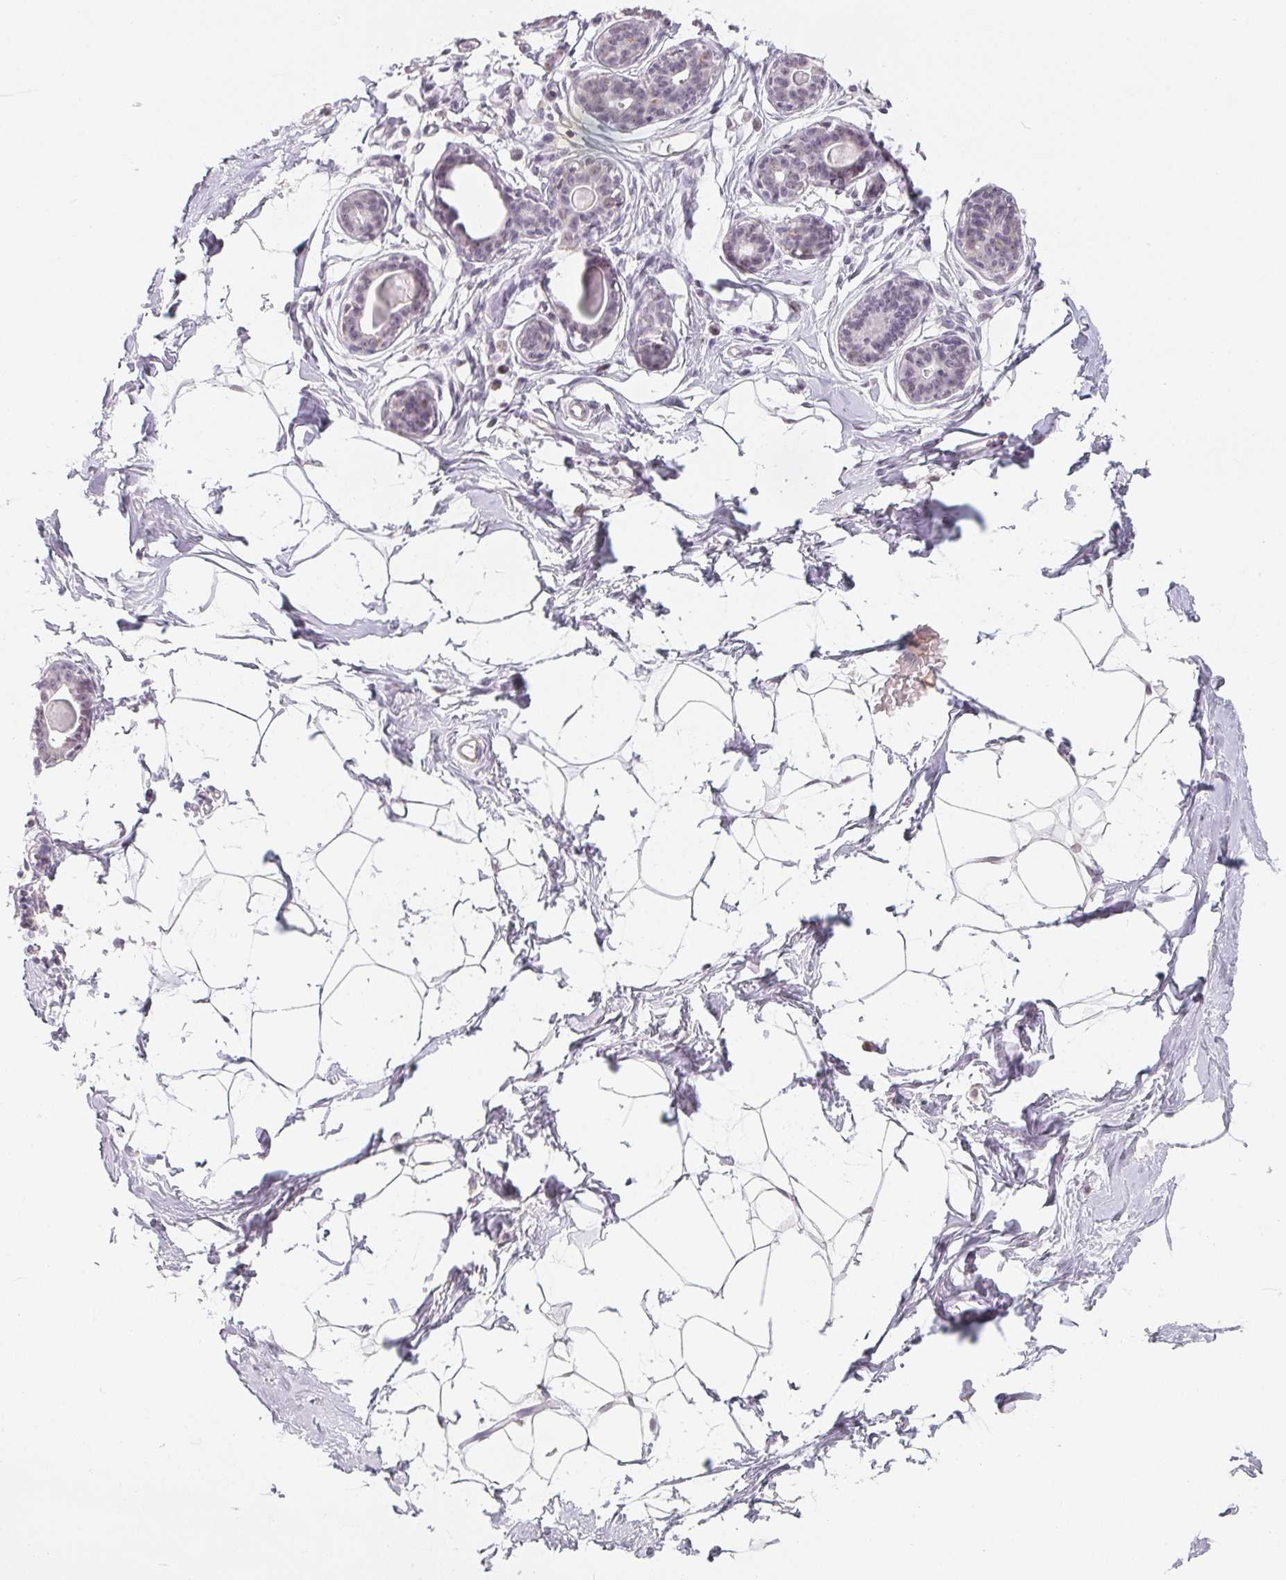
{"staining": {"intensity": "negative", "quantity": "none", "location": "none"}, "tissue": "breast", "cell_type": "Adipocytes", "image_type": "normal", "snomed": [{"axis": "morphology", "description": "Normal tissue, NOS"}, {"axis": "topography", "description": "Breast"}], "caption": "DAB immunohistochemical staining of normal breast displays no significant expression in adipocytes. (Stains: DAB IHC with hematoxylin counter stain, Microscopy: brightfield microscopy at high magnification).", "gene": "NXF3", "patient": {"sex": "female", "age": 45}}